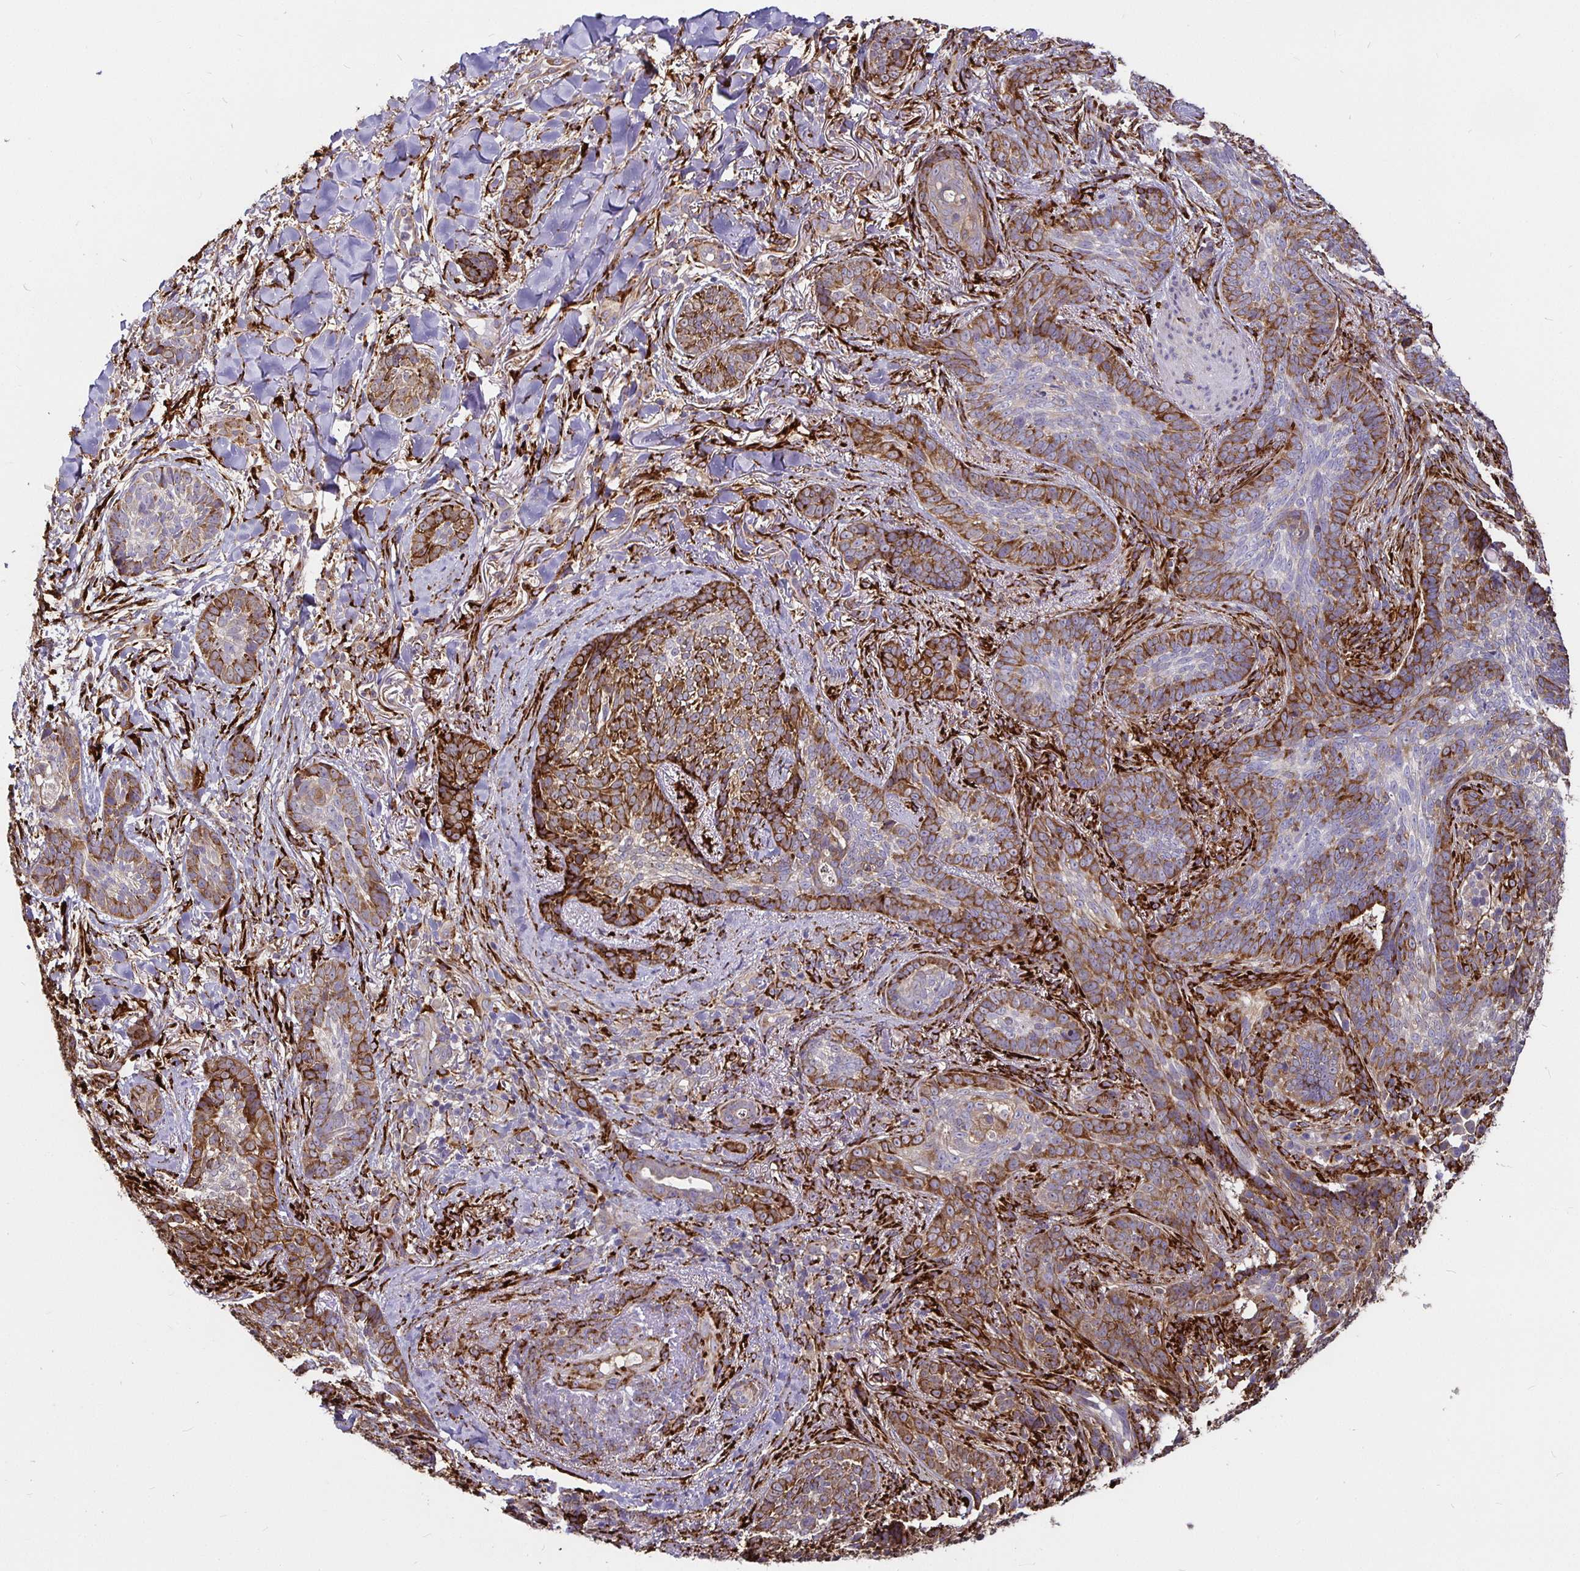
{"staining": {"intensity": "moderate", "quantity": "25%-75%", "location": "cytoplasmic/membranous"}, "tissue": "skin cancer", "cell_type": "Tumor cells", "image_type": "cancer", "snomed": [{"axis": "morphology", "description": "Basal cell carcinoma"}, {"axis": "topography", "description": "Skin"}, {"axis": "topography", "description": "Skin of face"}], "caption": "High-magnification brightfield microscopy of skin cancer (basal cell carcinoma) stained with DAB (3,3'-diaminobenzidine) (brown) and counterstained with hematoxylin (blue). tumor cells exhibit moderate cytoplasmic/membranous staining is identified in approximately25%-75% of cells.", "gene": "P4HA2", "patient": {"sex": "male", "age": 88}}